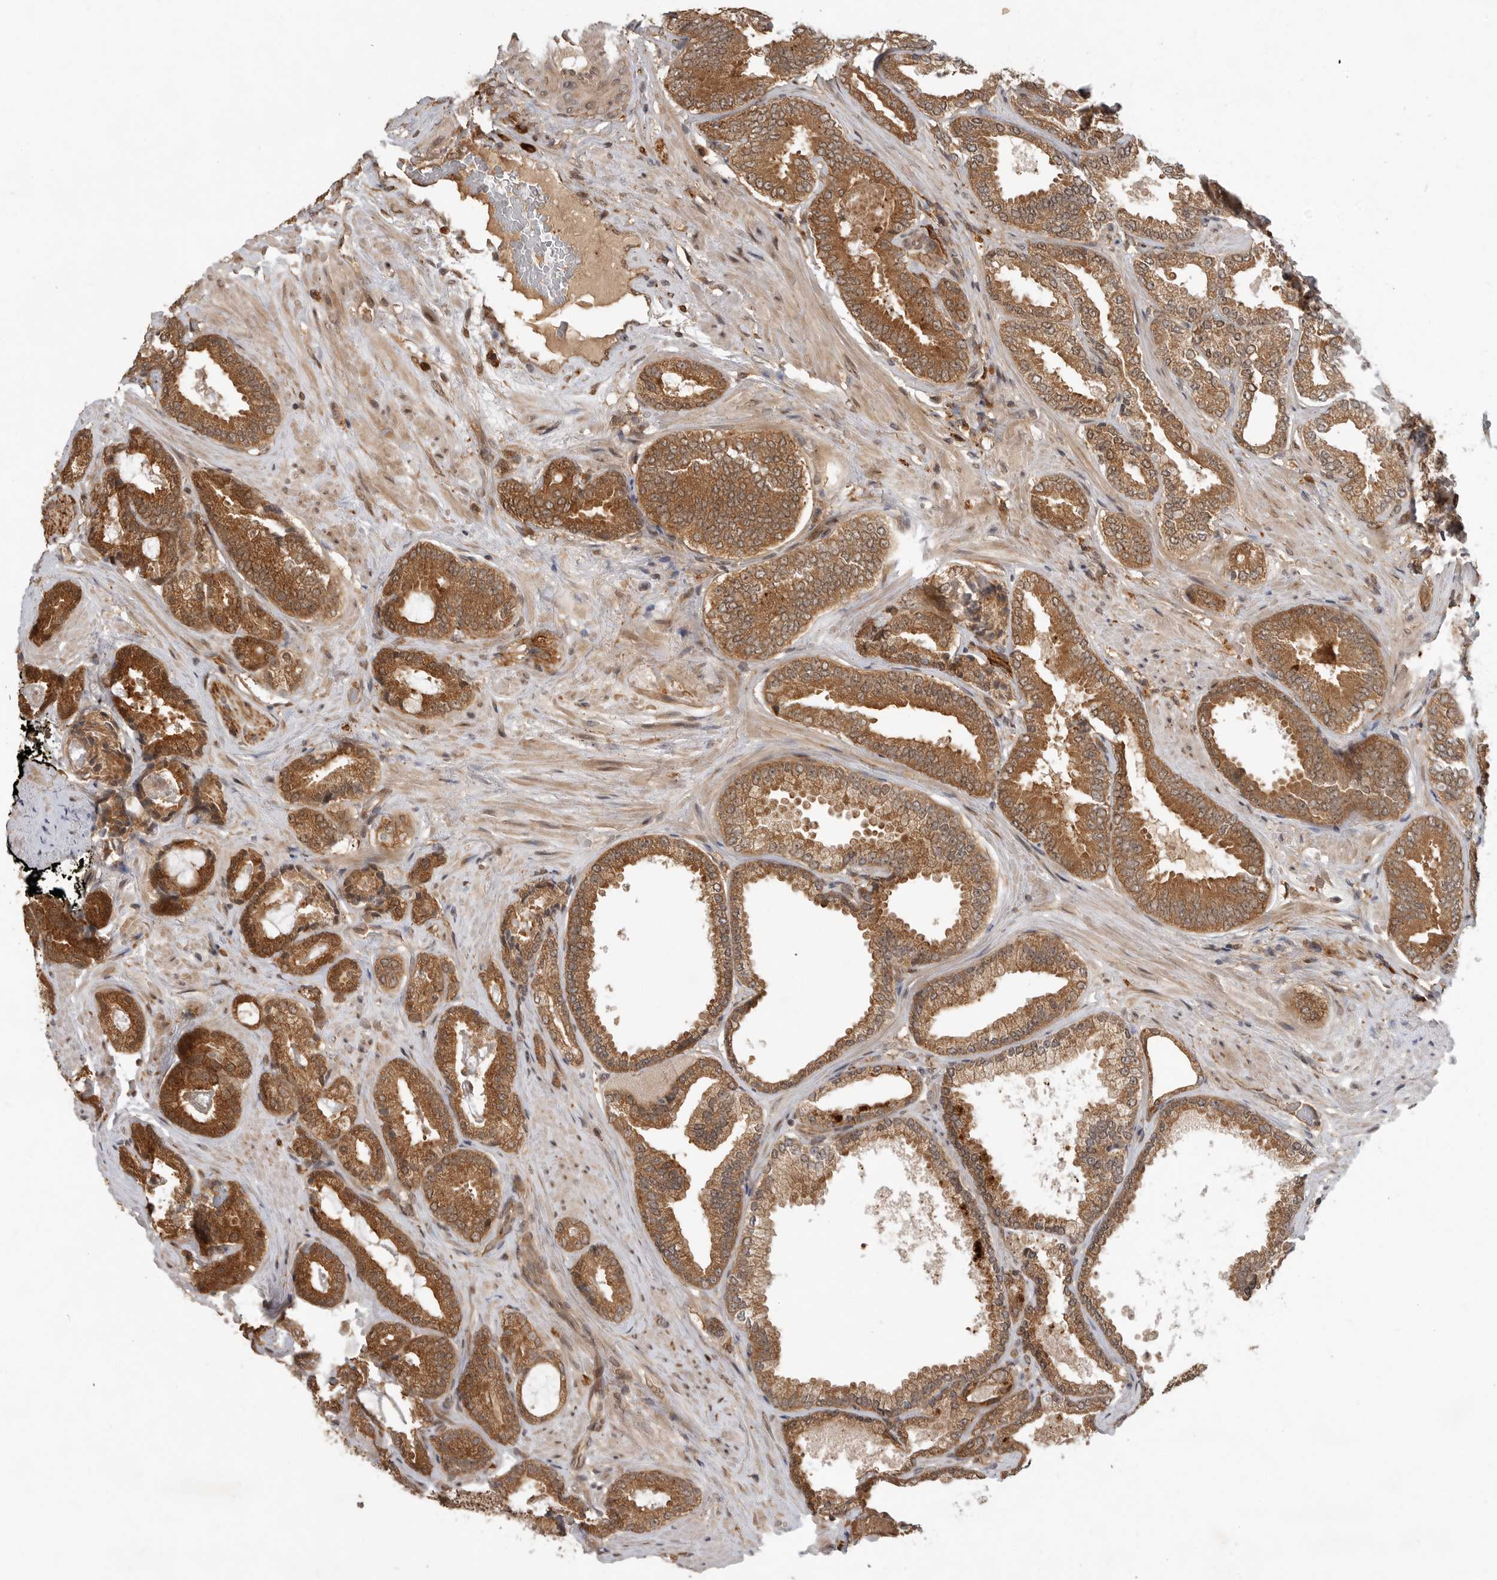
{"staining": {"intensity": "moderate", "quantity": ">75%", "location": "cytoplasmic/membranous"}, "tissue": "prostate cancer", "cell_type": "Tumor cells", "image_type": "cancer", "snomed": [{"axis": "morphology", "description": "Adenocarcinoma, Low grade"}, {"axis": "topography", "description": "Prostate"}], "caption": "Prostate cancer (low-grade adenocarcinoma) stained for a protein shows moderate cytoplasmic/membranous positivity in tumor cells.", "gene": "OSBPL9", "patient": {"sex": "male", "age": 71}}